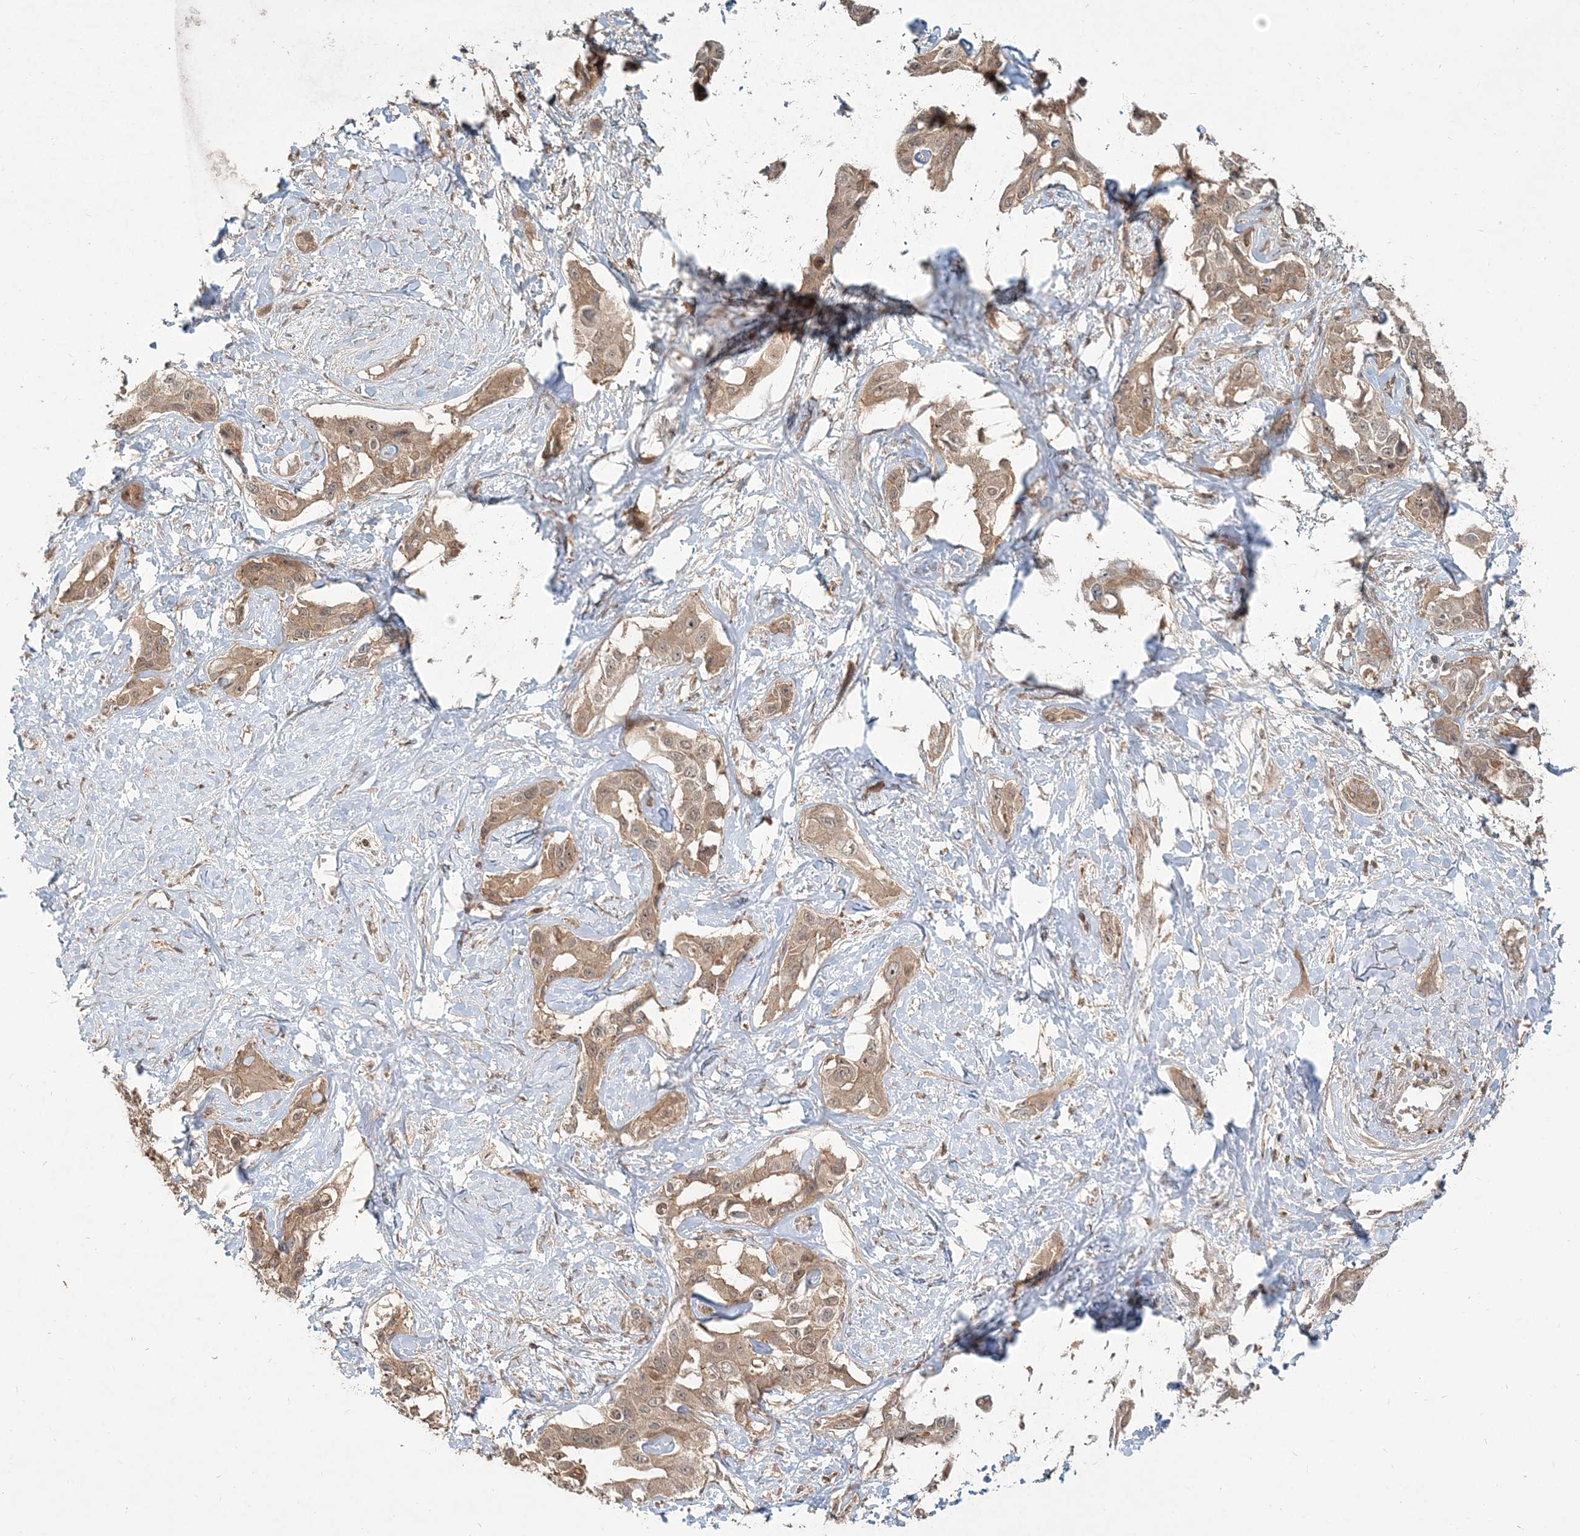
{"staining": {"intensity": "moderate", "quantity": "25%-75%", "location": "cytoplasmic/membranous"}, "tissue": "liver cancer", "cell_type": "Tumor cells", "image_type": "cancer", "snomed": [{"axis": "morphology", "description": "Cholangiocarcinoma"}, {"axis": "topography", "description": "Liver"}], "caption": "Cholangiocarcinoma (liver) stained with a protein marker shows moderate staining in tumor cells.", "gene": "CAB39", "patient": {"sex": "male", "age": 59}}